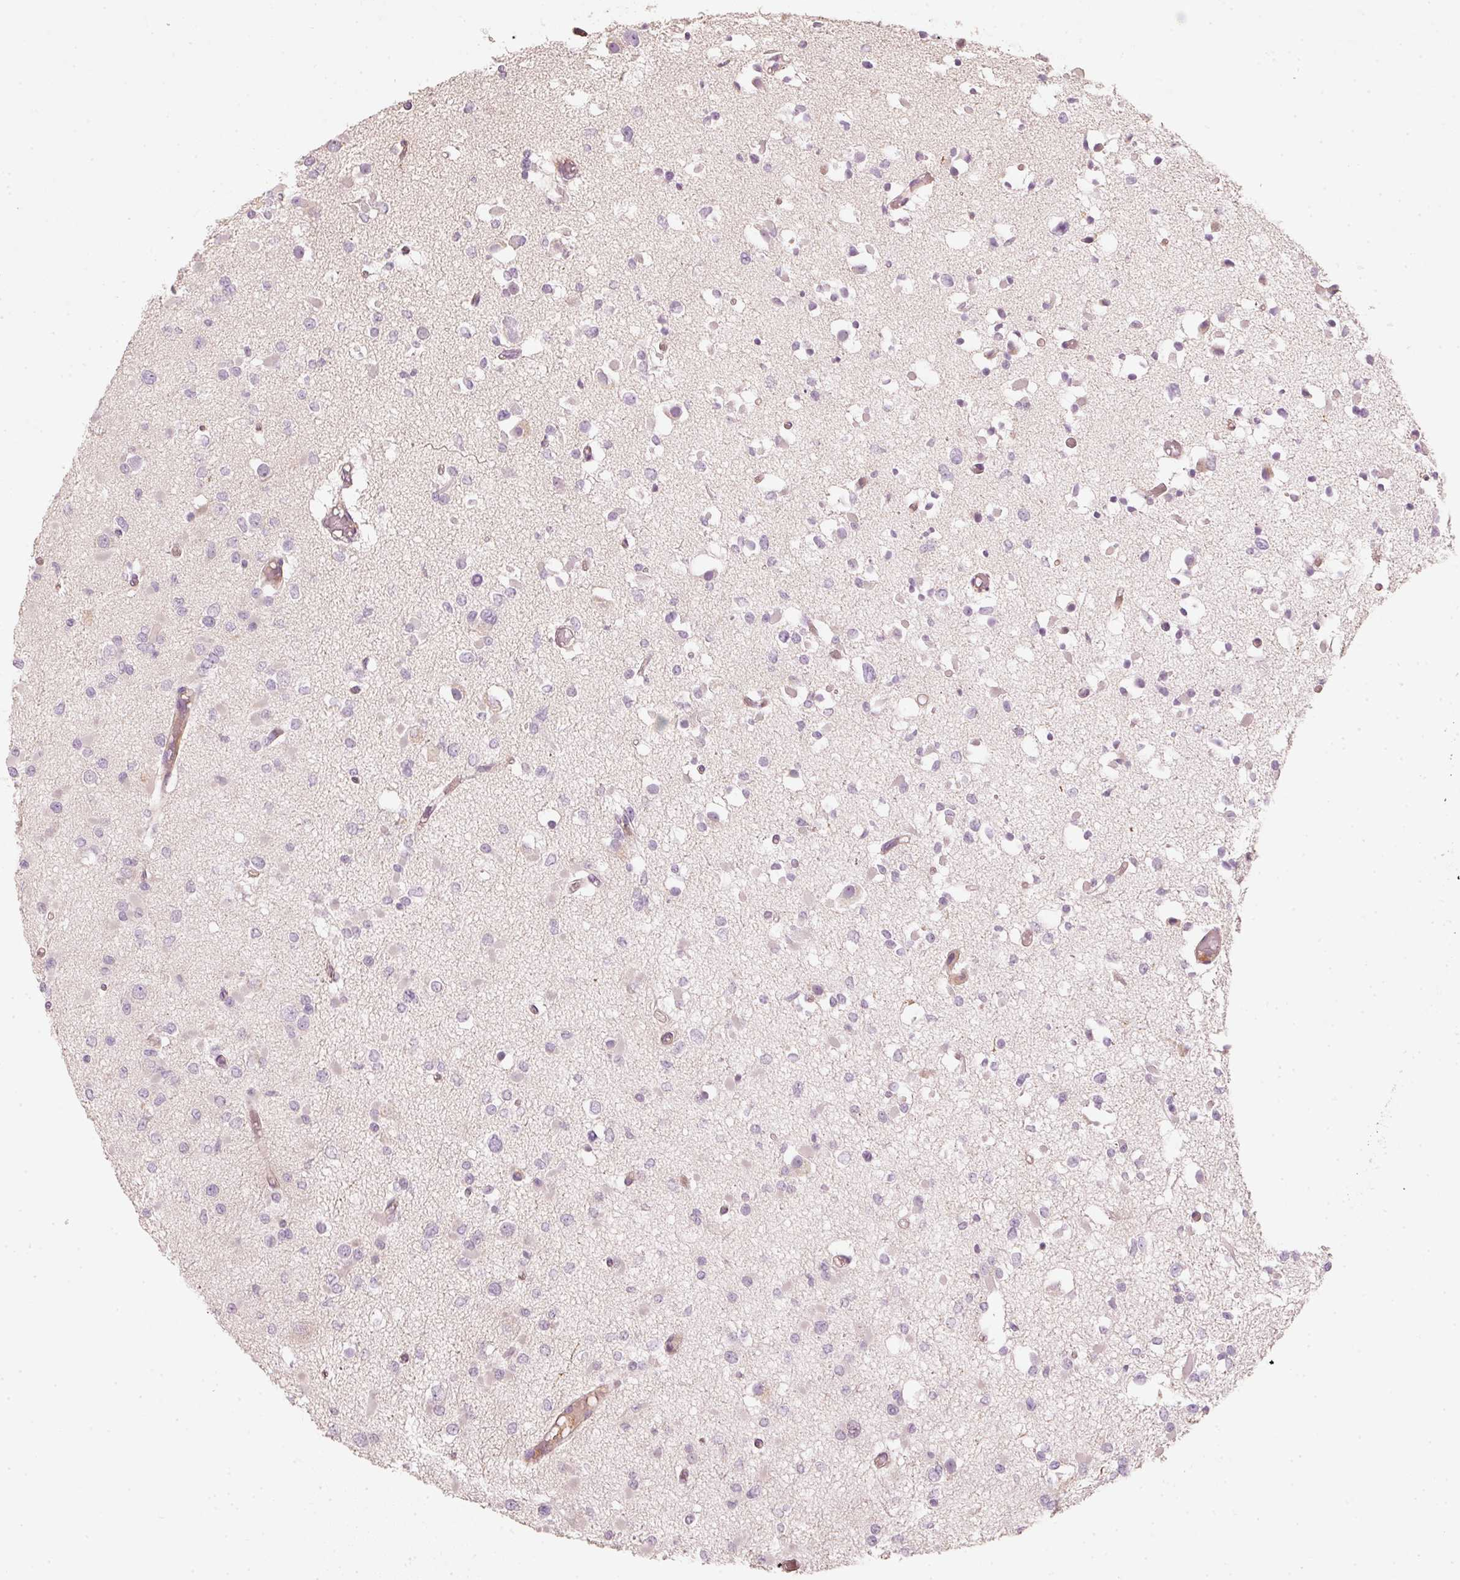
{"staining": {"intensity": "negative", "quantity": "none", "location": "none"}, "tissue": "glioma", "cell_type": "Tumor cells", "image_type": "cancer", "snomed": [{"axis": "morphology", "description": "Glioma, malignant, Low grade"}, {"axis": "topography", "description": "Brain"}], "caption": "A micrograph of low-grade glioma (malignant) stained for a protein demonstrates no brown staining in tumor cells. (Immunohistochemistry, brightfield microscopy, high magnification).", "gene": "TREX2", "patient": {"sex": "female", "age": 22}}